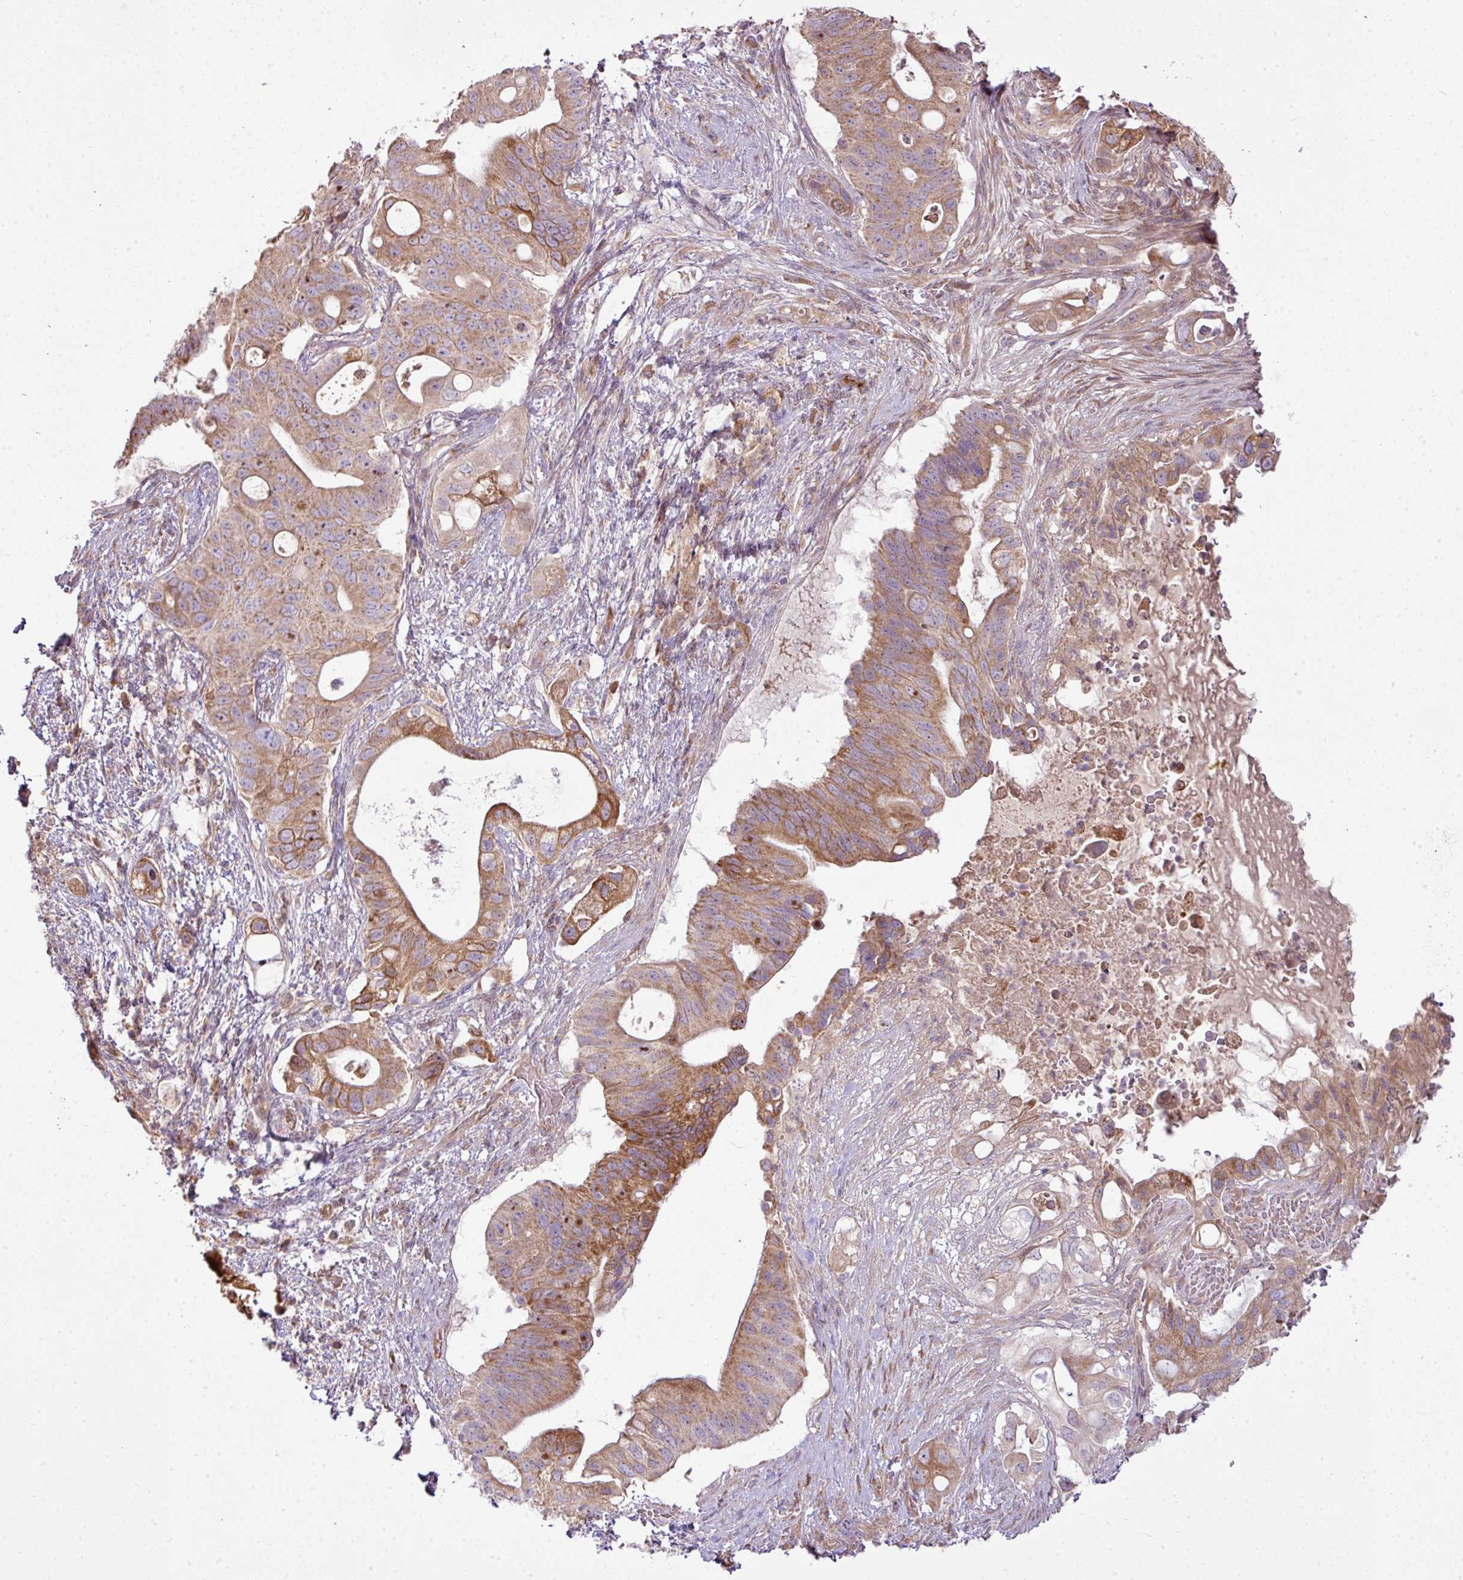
{"staining": {"intensity": "moderate", "quantity": ">75%", "location": "cytoplasmic/membranous"}, "tissue": "pancreatic cancer", "cell_type": "Tumor cells", "image_type": "cancer", "snomed": [{"axis": "morphology", "description": "Adenocarcinoma, NOS"}, {"axis": "topography", "description": "Pancreas"}], "caption": "Adenocarcinoma (pancreatic) tissue shows moderate cytoplasmic/membranous expression in approximately >75% of tumor cells", "gene": "COX18", "patient": {"sex": "female", "age": 72}}